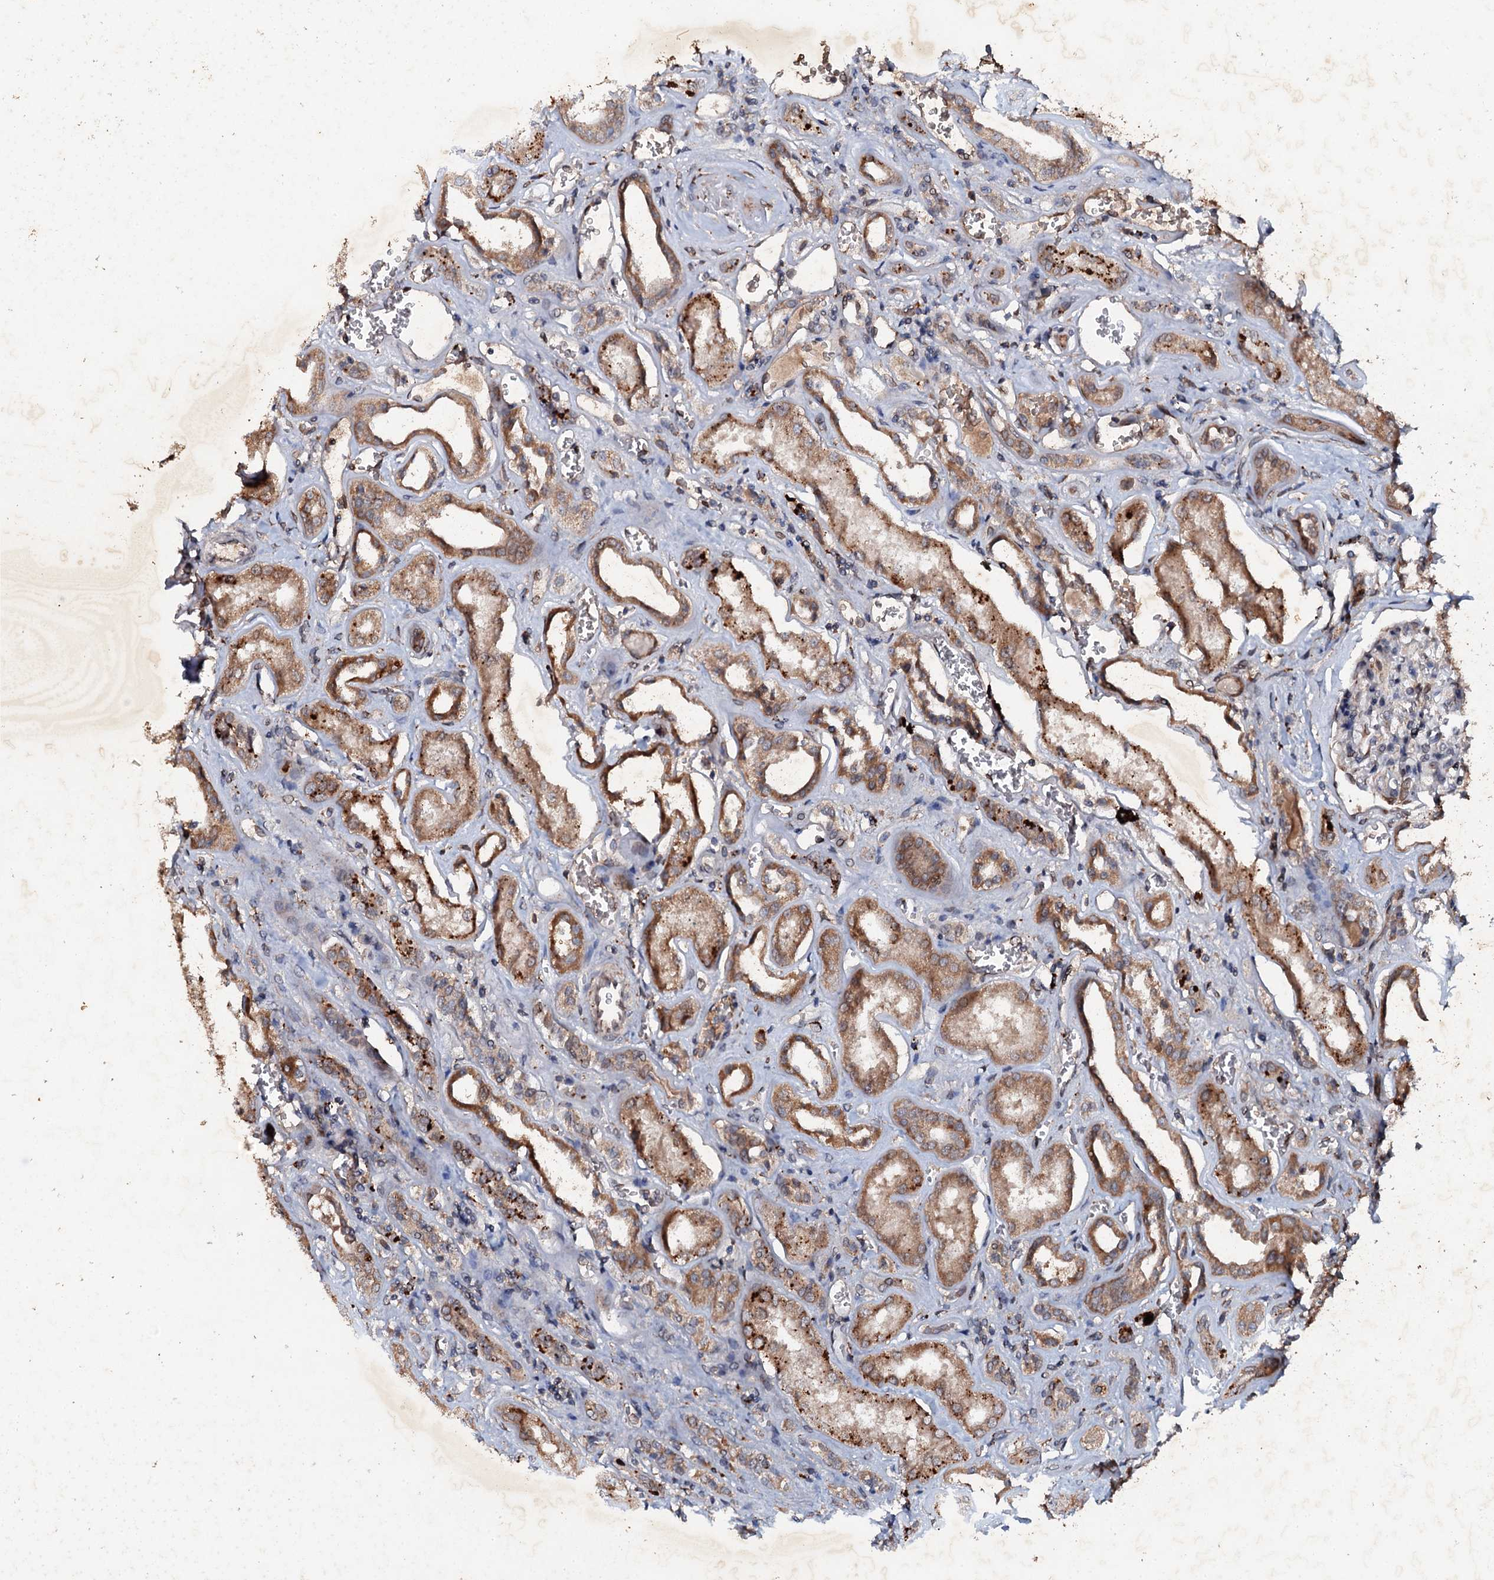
{"staining": {"intensity": "negative", "quantity": "none", "location": "none"}, "tissue": "kidney", "cell_type": "Cells in glomeruli", "image_type": "normal", "snomed": [{"axis": "morphology", "description": "Normal tissue, NOS"}, {"axis": "morphology", "description": "Adenocarcinoma, NOS"}, {"axis": "topography", "description": "Kidney"}], "caption": "DAB (3,3'-diaminobenzidine) immunohistochemical staining of unremarkable human kidney exhibits no significant expression in cells in glomeruli.", "gene": "ADAMTS10", "patient": {"sex": "female", "age": 68}}